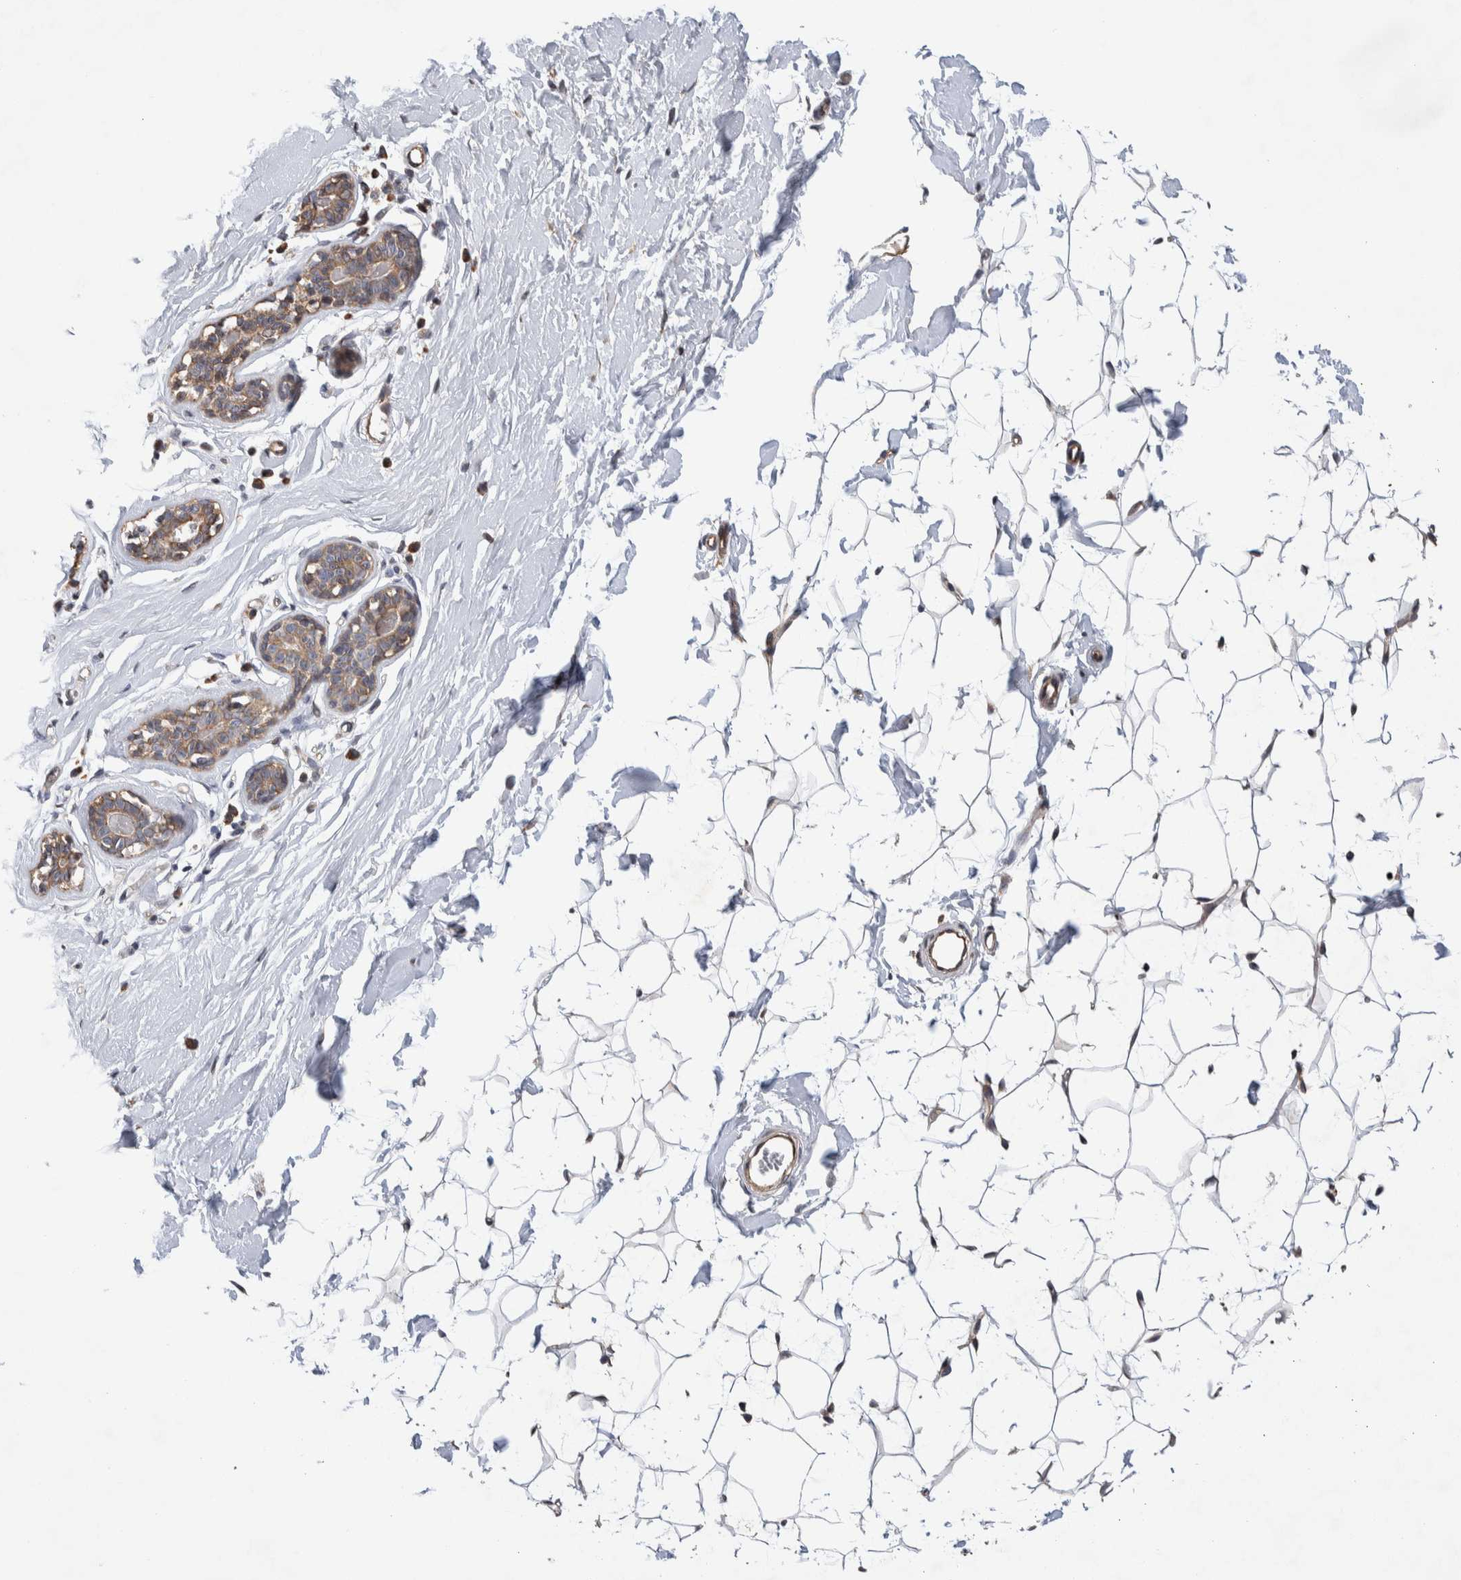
{"staining": {"intensity": "weak", "quantity": "<25%", "location": "cytoplasmic/membranous"}, "tissue": "breast", "cell_type": "Adipocytes", "image_type": "normal", "snomed": [{"axis": "morphology", "description": "Normal tissue, NOS"}, {"axis": "topography", "description": "Breast"}], "caption": "This is an immunohistochemistry image of unremarkable human breast. There is no positivity in adipocytes.", "gene": "LZTS1", "patient": {"sex": "female", "age": 23}}